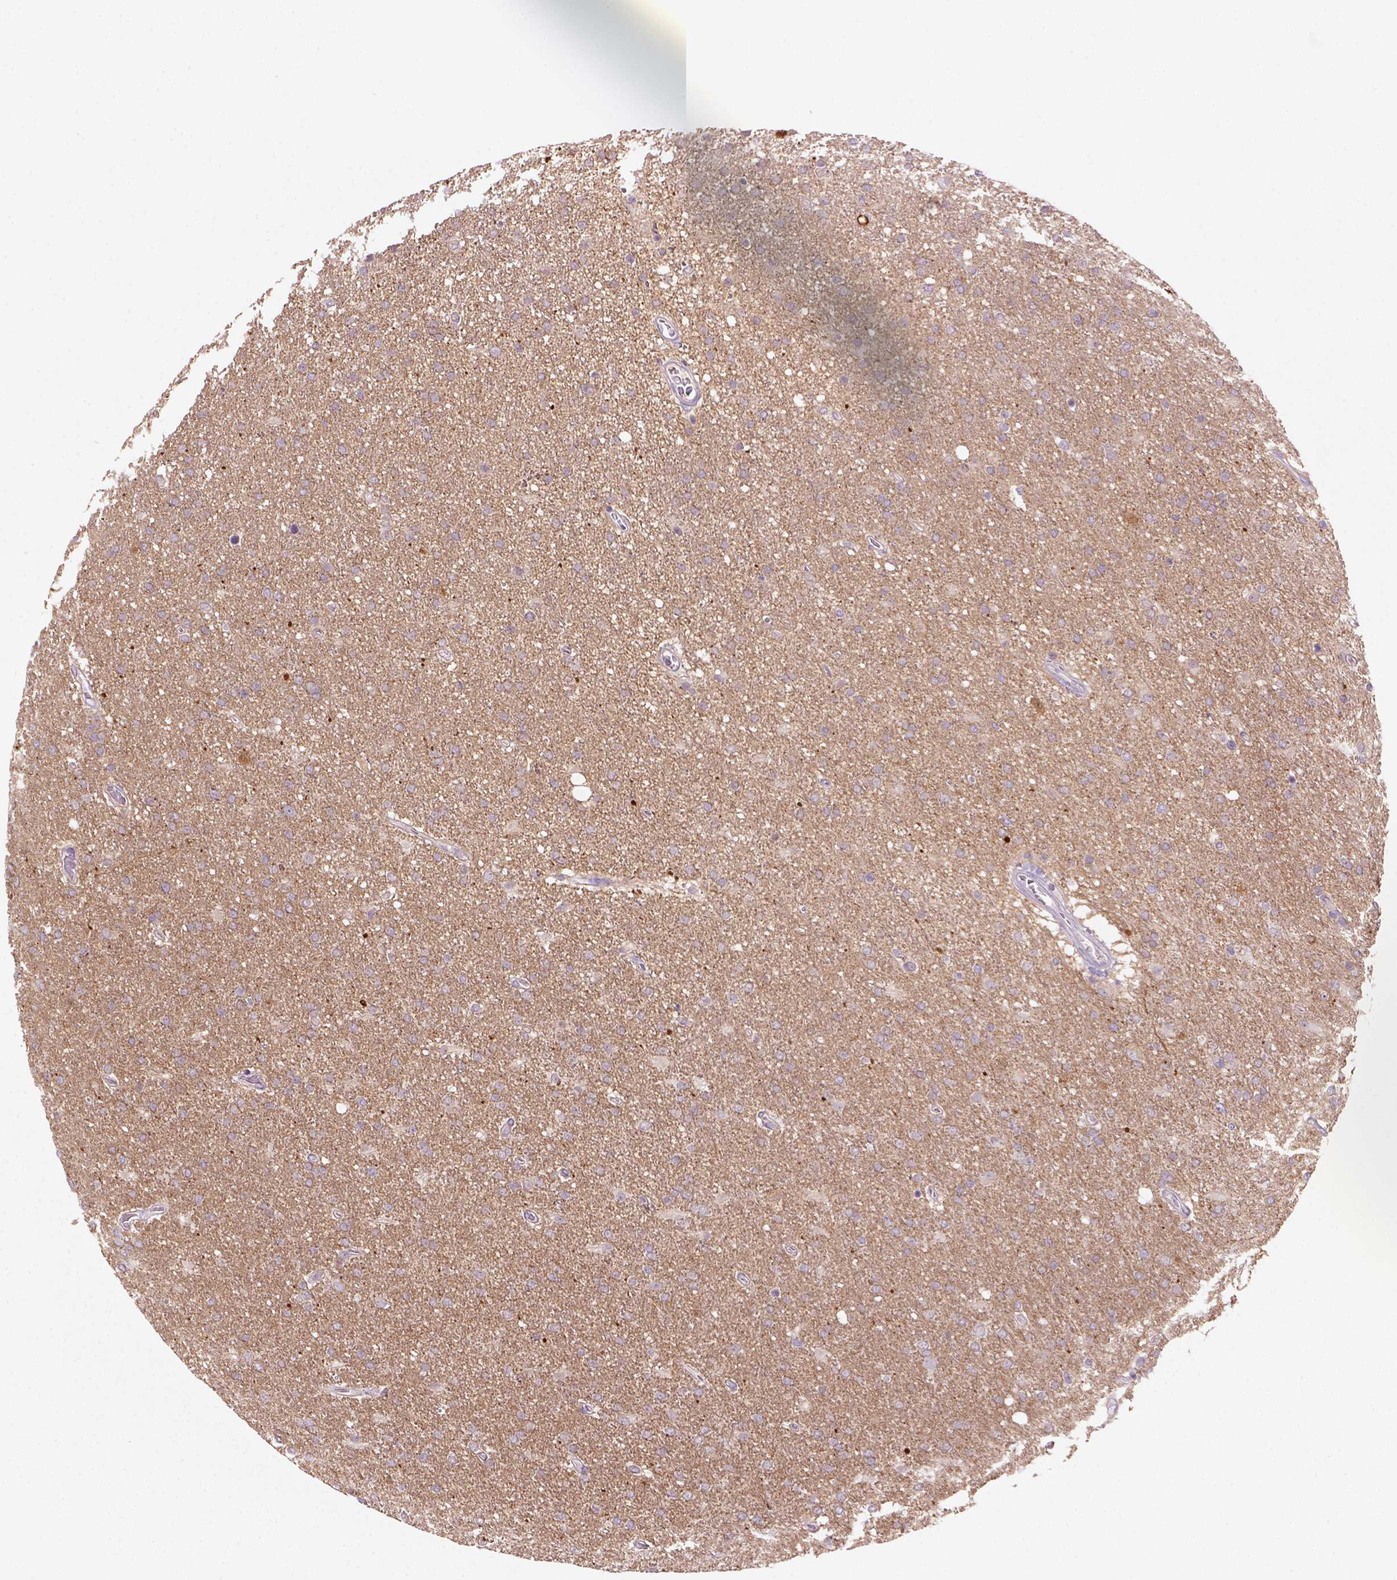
{"staining": {"intensity": "negative", "quantity": "none", "location": "none"}, "tissue": "glioma", "cell_type": "Tumor cells", "image_type": "cancer", "snomed": [{"axis": "morphology", "description": "Glioma, malignant, High grade"}, {"axis": "topography", "description": "Cerebral cortex"}], "caption": "There is no significant staining in tumor cells of high-grade glioma (malignant).", "gene": "GOT1", "patient": {"sex": "male", "age": 70}}